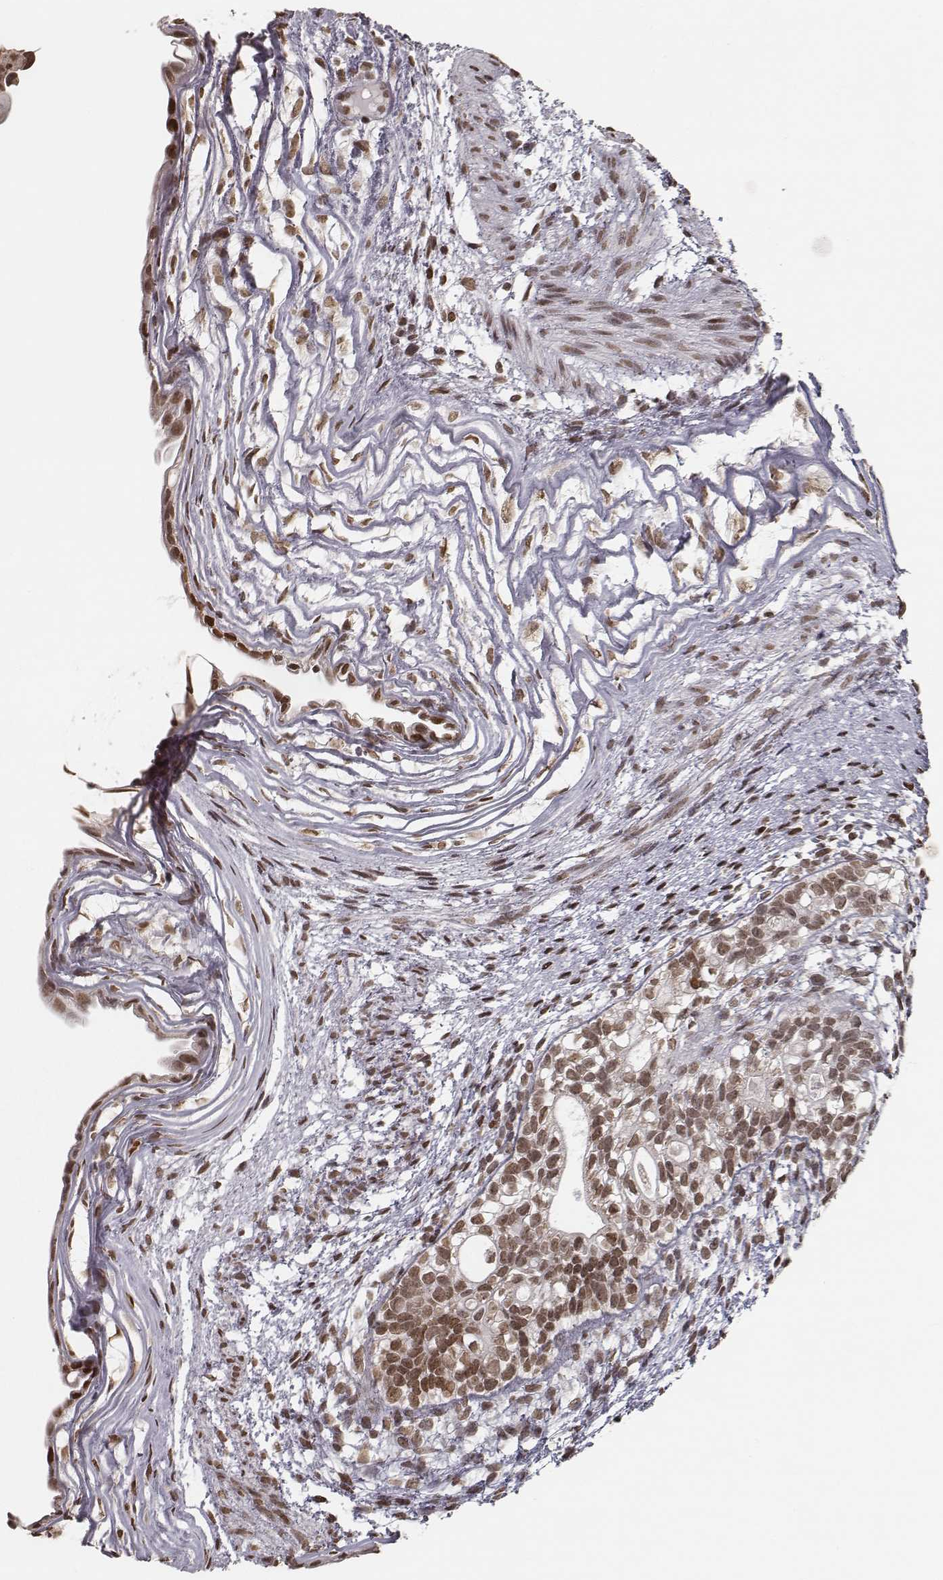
{"staining": {"intensity": "moderate", "quantity": ">75%", "location": "nuclear"}, "tissue": "testis cancer", "cell_type": "Tumor cells", "image_type": "cancer", "snomed": [{"axis": "morphology", "description": "Normal tissue, NOS"}, {"axis": "morphology", "description": "Carcinoma, Embryonal, NOS"}, {"axis": "topography", "description": "Testis"}, {"axis": "topography", "description": "Epididymis"}], "caption": "The immunohistochemical stain highlights moderate nuclear staining in tumor cells of testis embryonal carcinoma tissue.", "gene": "HMGA2", "patient": {"sex": "male", "age": 24}}